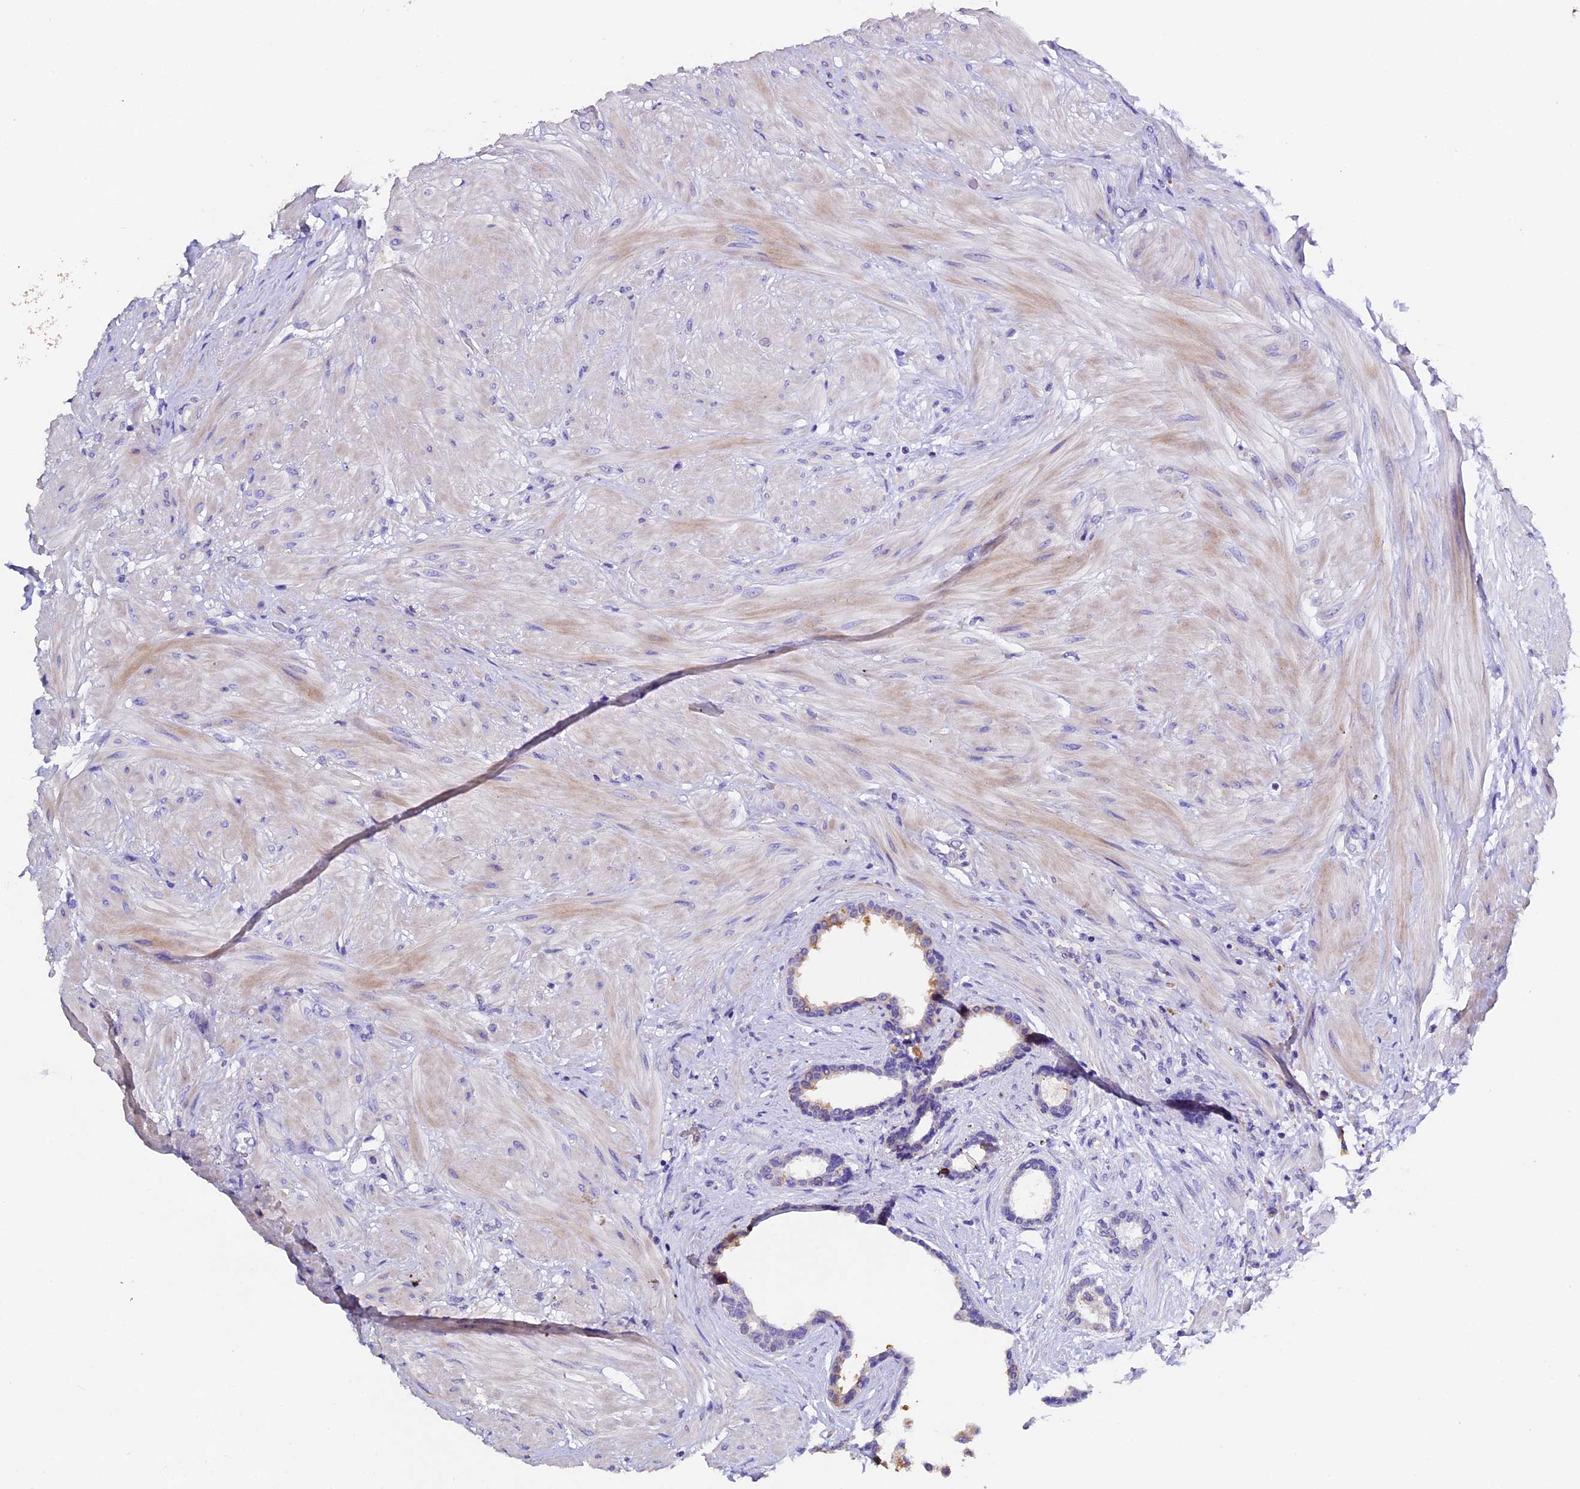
{"staining": {"intensity": "moderate", "quantity": "<25%", "location": "cytoplasmic/membranous"}, "tissue": "prostate", "cell_type": "Glandular cells", "image_type": "normal", "snomed": [{"axis": "morphology", "description": "Normal tissue, NOS"}, {"axis": "topography", "description": "Prostate"}], "caption": "The immunohistochemical stain highlights moderate cytoplasmic/membranous positivity in glandular cells of normal prostate. The staining was performed using DAB, with brown indicating positive protein expression. Nuclei are stained blue with hematoxylin.", "gene": "FBXW9", "patient": {"sex": "male", "age": 48}}